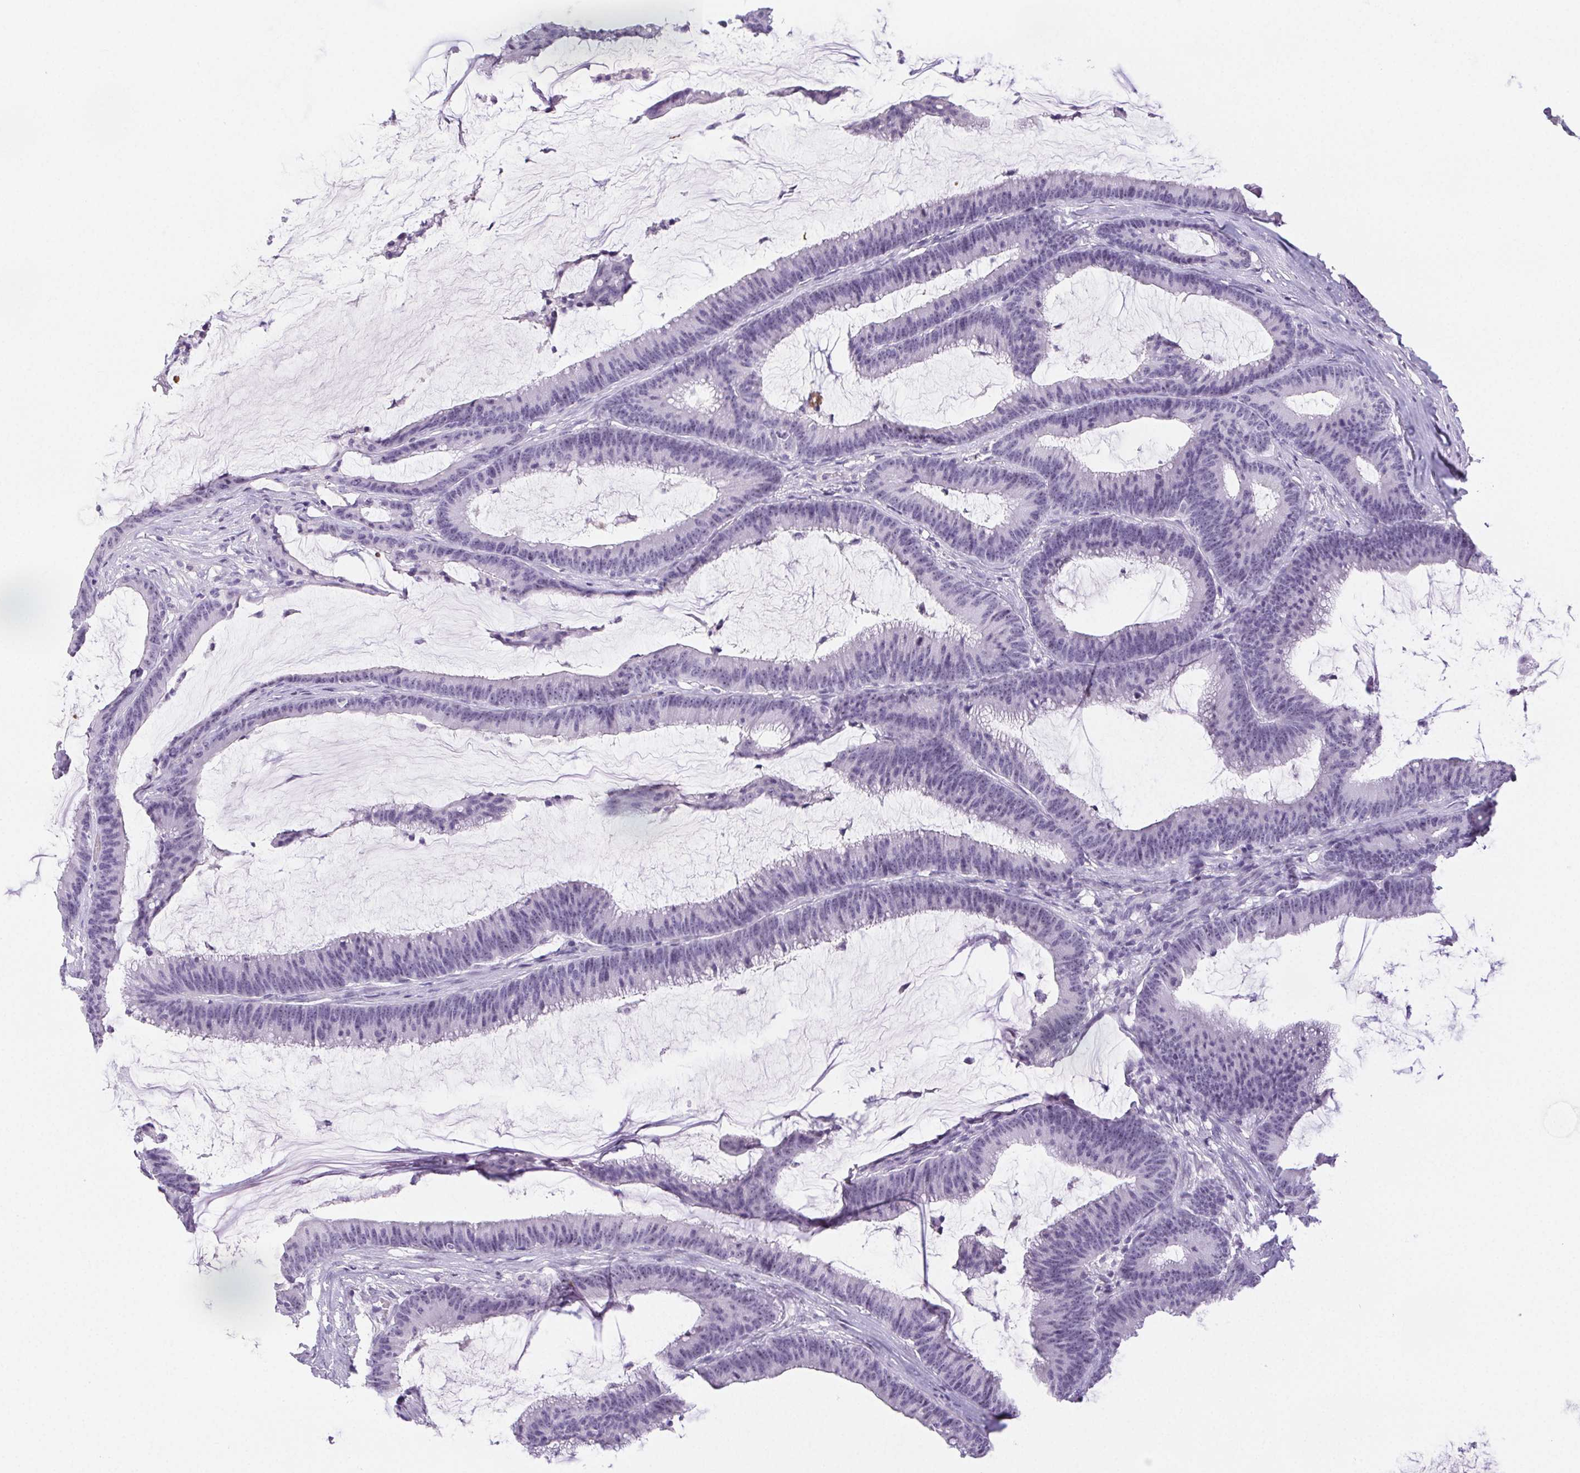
{"staining": {"intensity": "negative", "quantity": "none", "location": "none"}, "tissue": "colorectal cancer", "cell_type": "Tumor cells", "image_type": "cancer", "snomed": [{"axis": "morphology", "description": "Adenocarcinoma, NOS"}, {"axis": "topography", "description": "Colon"}], "caption": "Immunohistochemistry photomicrograph of colorectal adenocarcinoma stained for a protein (brown), which exhibits no expression in tumor cells. (Immunohistochemistry, brightfield microscopy, high magnification).", "gene": "ST8SIA3", "patient": {"sex": "female", "age": 78}}